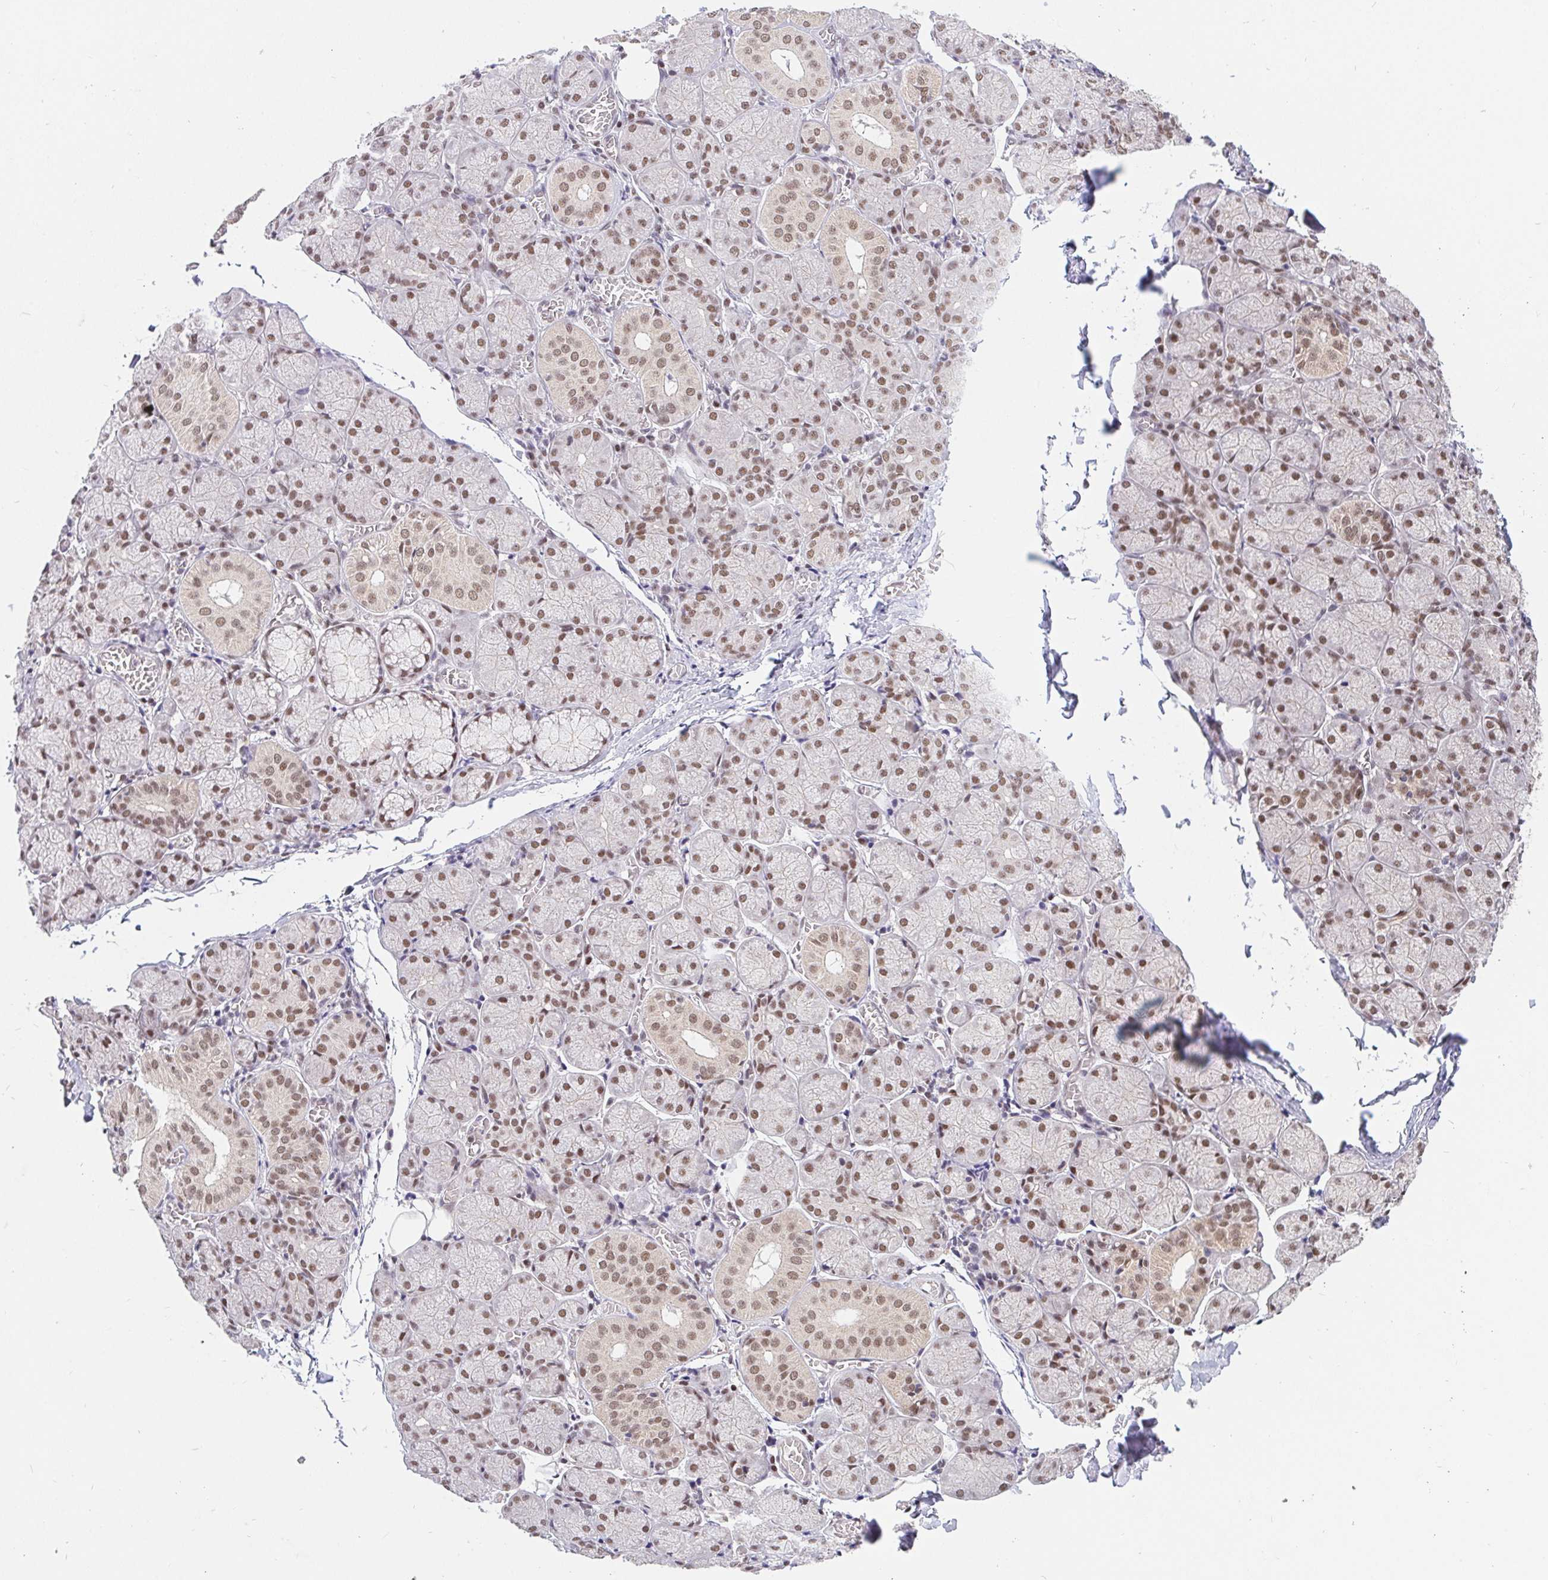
{"staining": {"intensity": "moderate", "quantity": ">75%", "location": "nuclear"}, "tissue": "salivary gland", "cell_type": "Glandular cells", "image_type": "normal", "snomed": [{"axis": "morphology", "description": "Normal tissue, NOS"}, {"axis": "topography", "description": "Salivary gland"}], "caption": "The photomicrograph reveals staining of unremarkable salivary gland, revealing moderate nuclear protein expression (brown color) within glandular cells.", "gene": "POU2F1", "patient": {"sex": "female", "age": 24}}